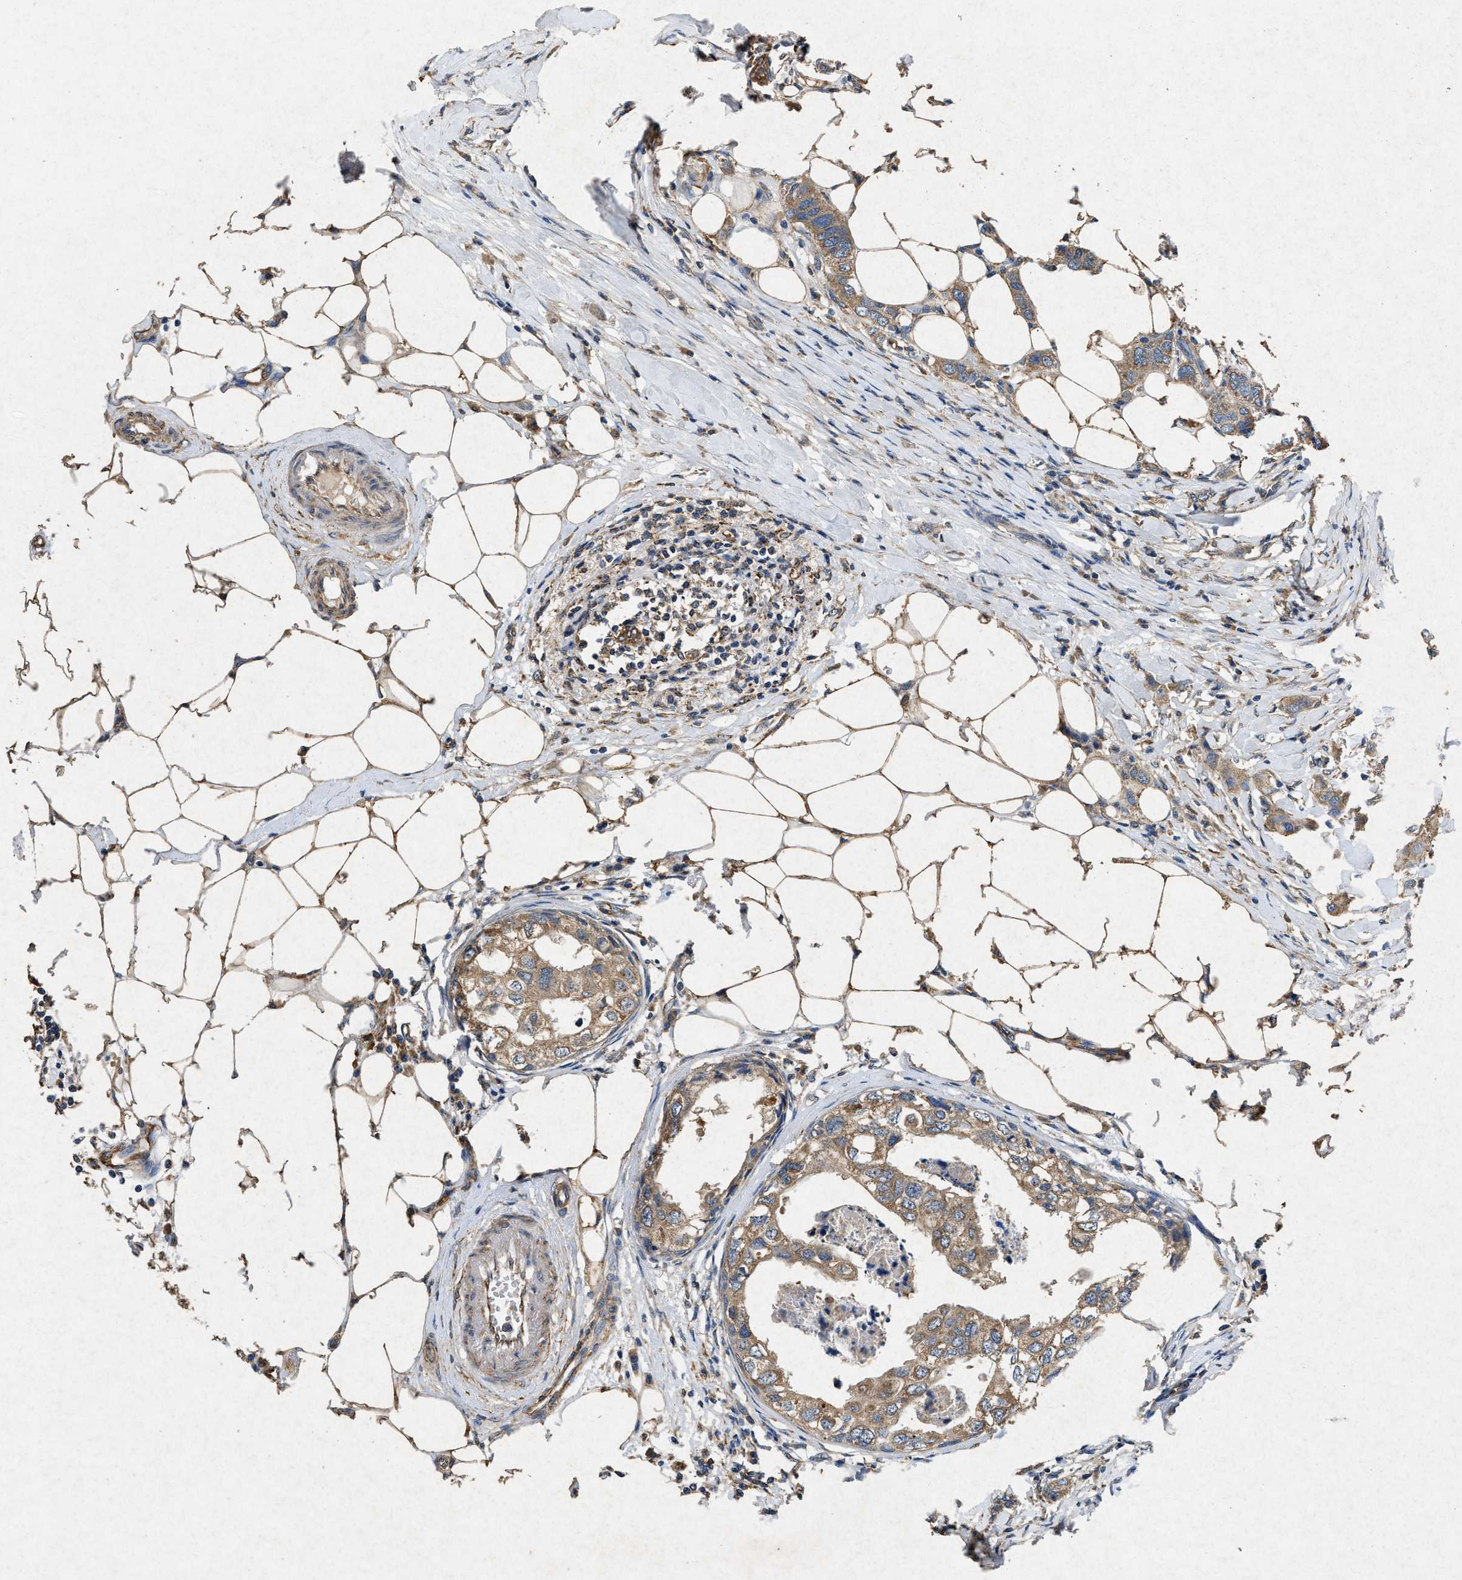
{"staining": {"intensity": "moderate", "quantity": ">75%", "location": "cytoplasmic/membranous"}, "tissue": "breast cancer", "cell_type": "Tumor cells", "image_type": "cancer", "snomed": [{"axis": "morphology", "description": "Duct carcinoma"}, {"axis": "topography", "description": "Breast"}], "caption": "The photomicrograph reveals a brown stain indicating the presence of a protein in the cytoplasmic/membranous of tumor cells in intraductal carcinoma (breast).", "gene": "CDK15", "patient": {"sex": "female", "age": 50}}